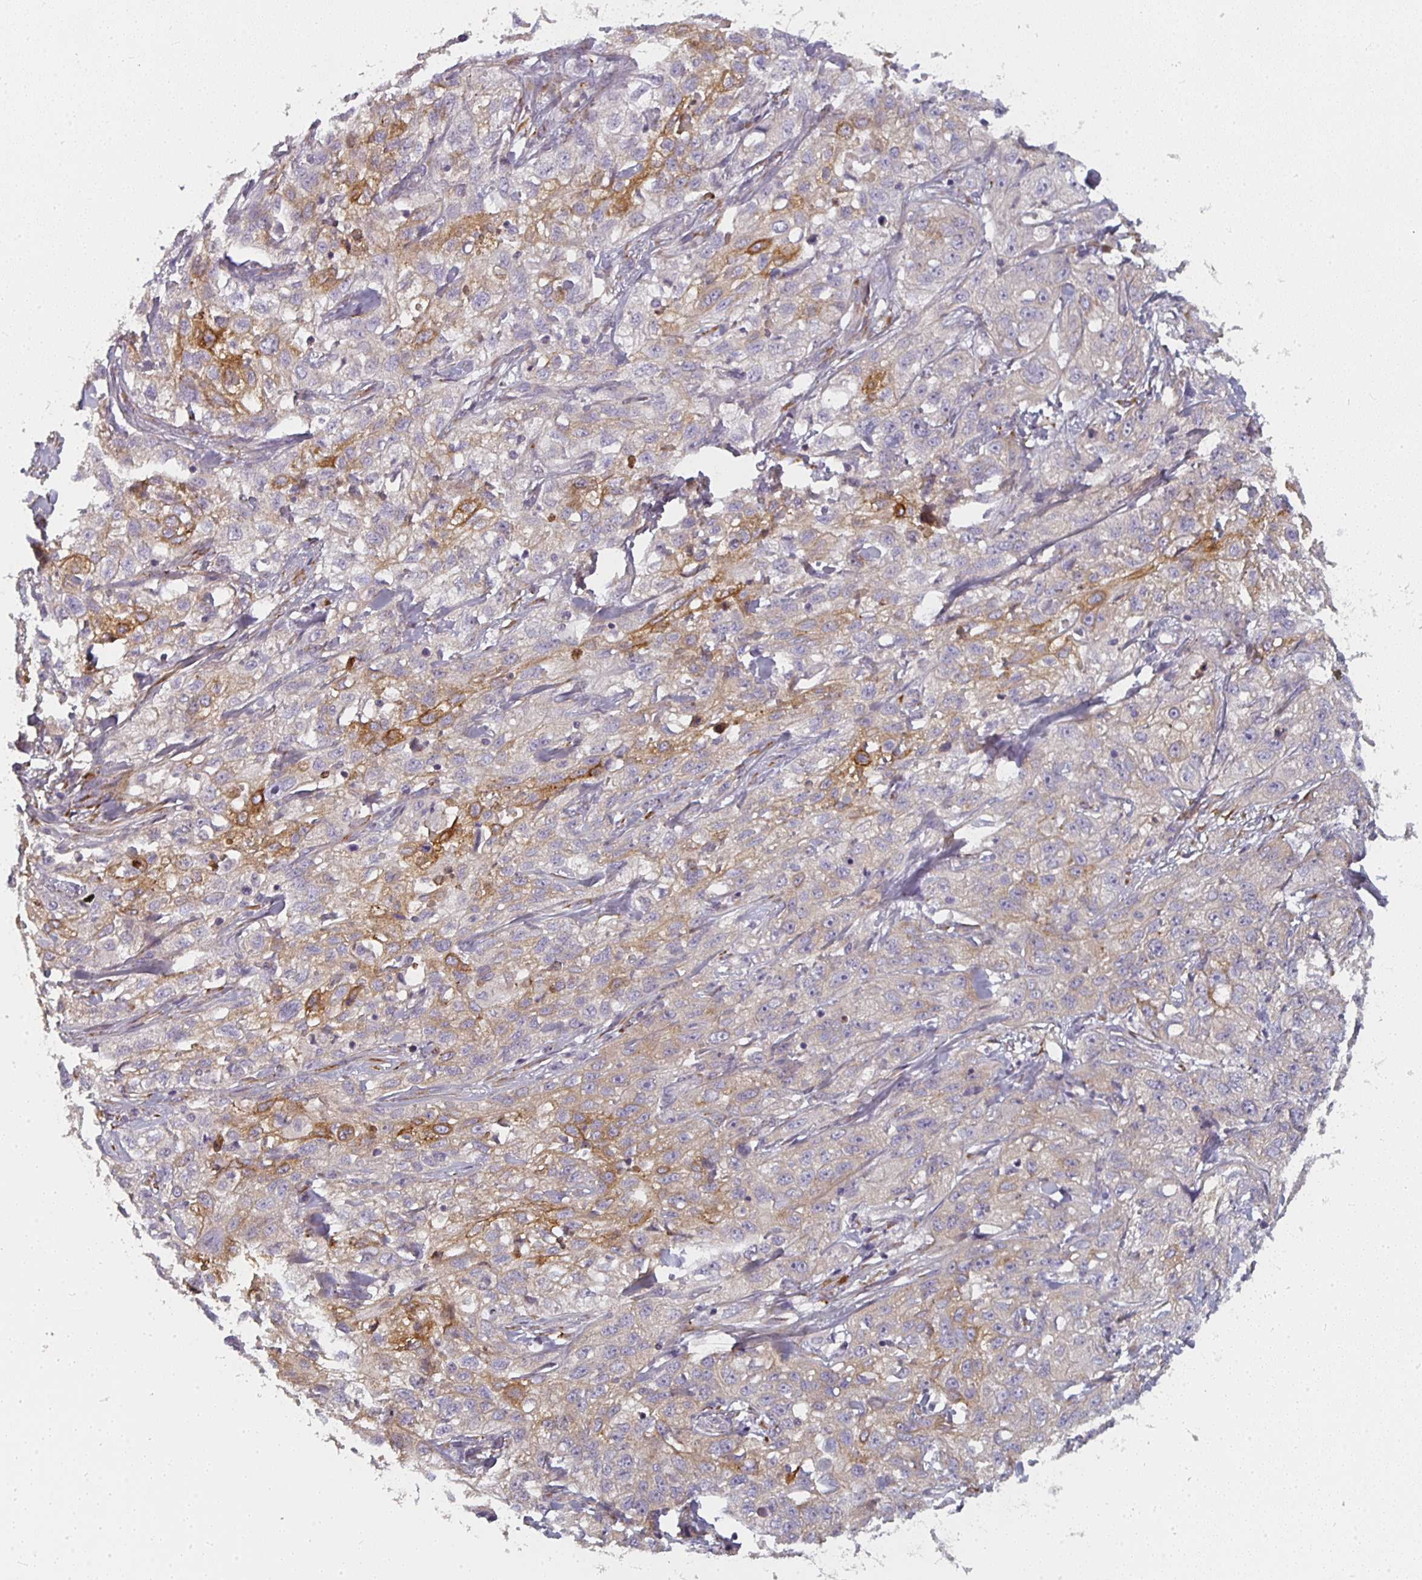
{"staining": {"intensity": "moderate", "quantity": "<25%", "location": "cytoplasmic/membranous"}, "tissue": "skin cancer", "cell_type": "Tumor cells", "image_type": "cancer", "snomed": [{"axis": "morphology", "description": "Squamous cell carcinoma, NOS"}, {"axis": "topography", "description": "Skin"}, {"axis": "topography", "description": "Vulva"}], "caption": "An immunohistochemistry image of neoplastic tissue is shown. Protein staining in brown labels moderate cytoplasmic/membranous positivity in skin squamous cell carcinoma within tumor cells. (DAB (3,3'-diaminobenzidine) IHC, brown staining for protein, blue staining for nuclei).", "gene": "CTHRC1", "patient": {"sex": "female", "age": 86}}